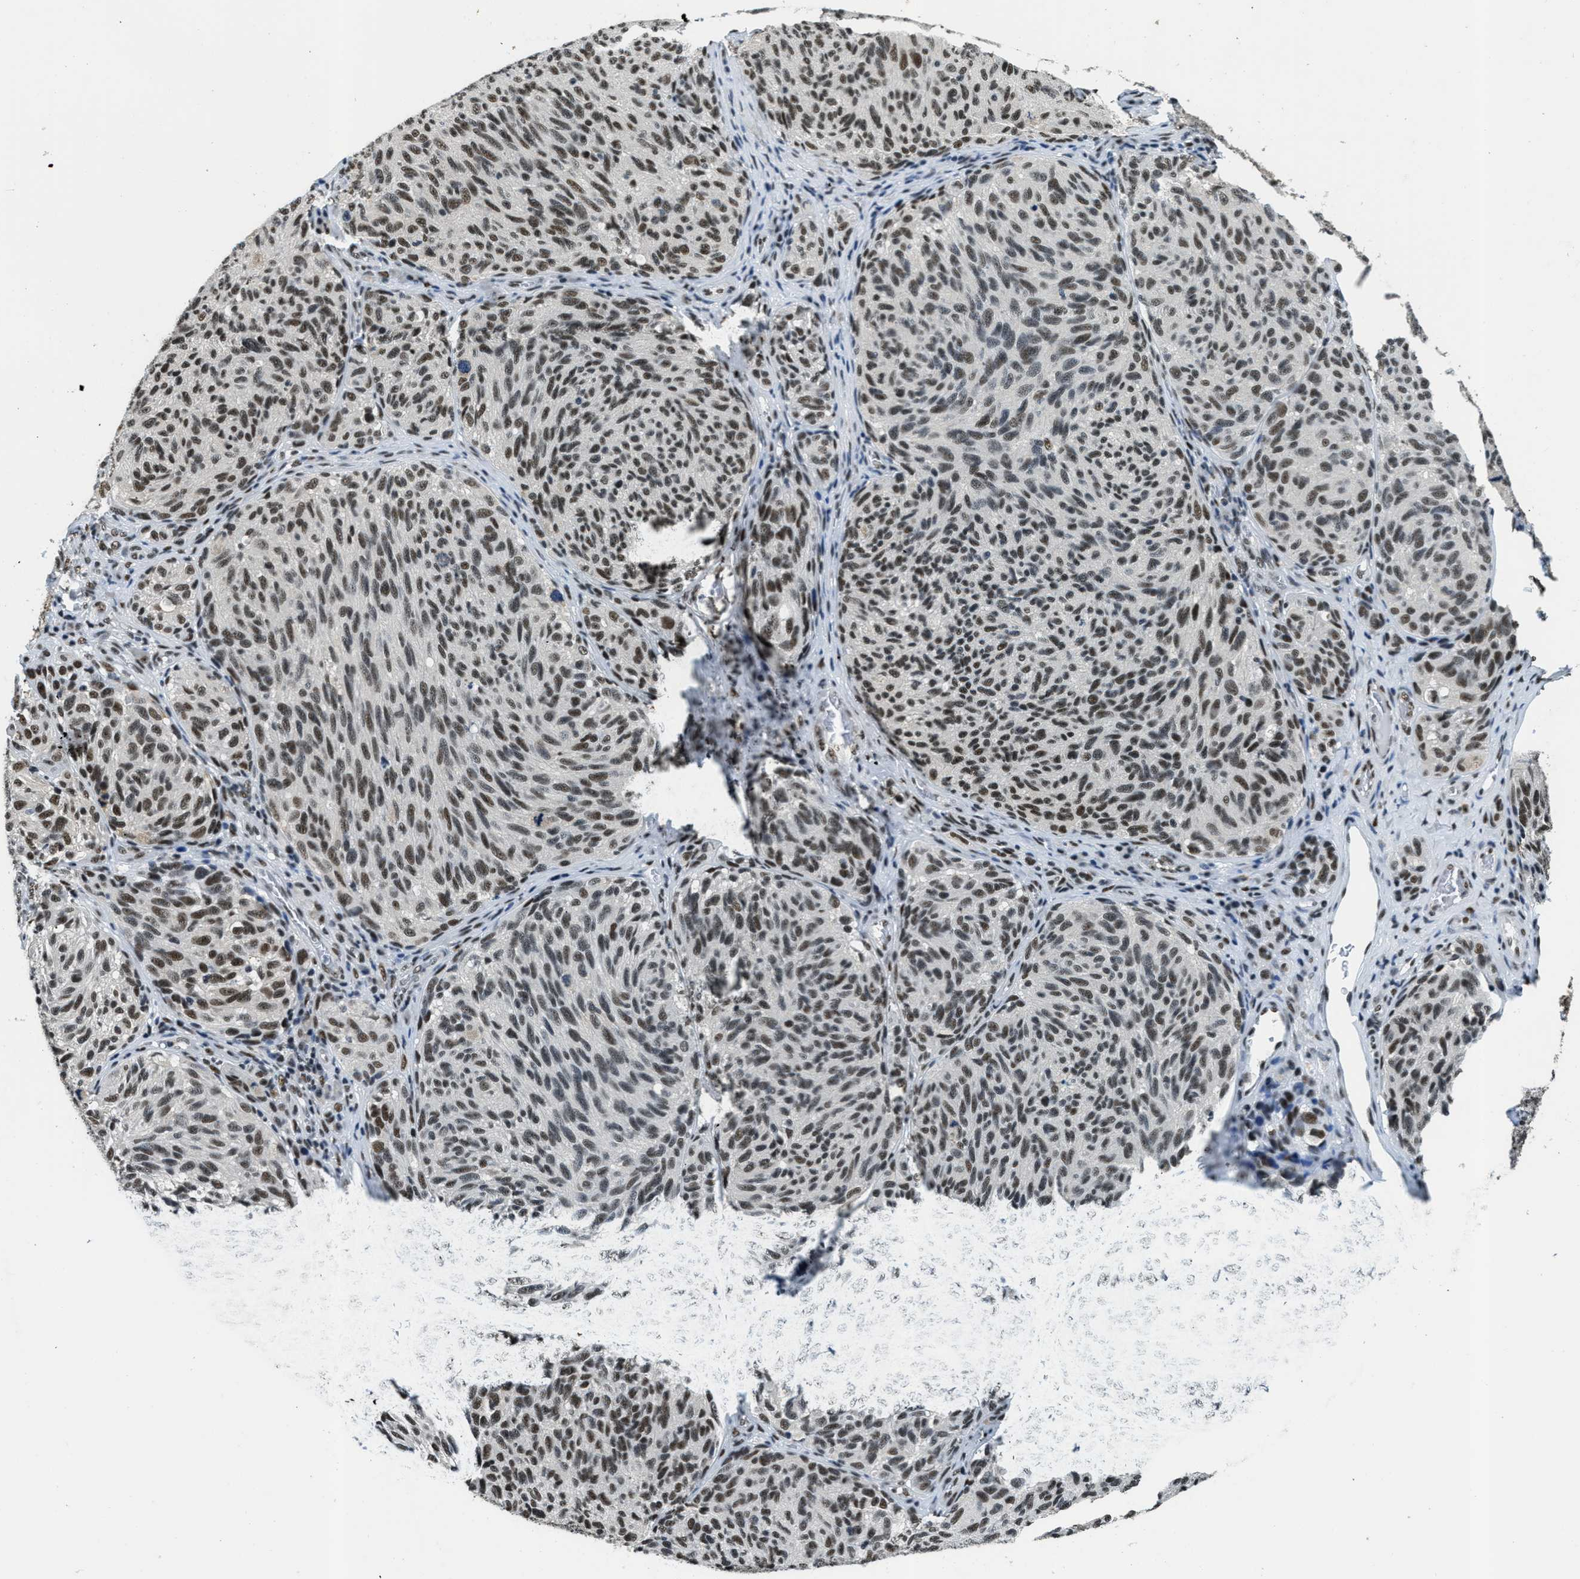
{"staining": {"intensity": "moderate", "quantity": ">75%", "location": "nuclear"}, "tissue": "melanoma", "cell_type": "Tumor cells", "image_type": "cancer", "snomed": [{"axis": "morphology", "description": "Malignant melanoma, NOS"}, {"axis": "topography", "description": "Skin"}], "caption": "This is a photomicrograph of immunohistochemistry staining of melanoma, which shows moderate expression in the nuclear of tumor cells.", "gene": "SSB", "patient": {"sex": "female", "age": 73}}